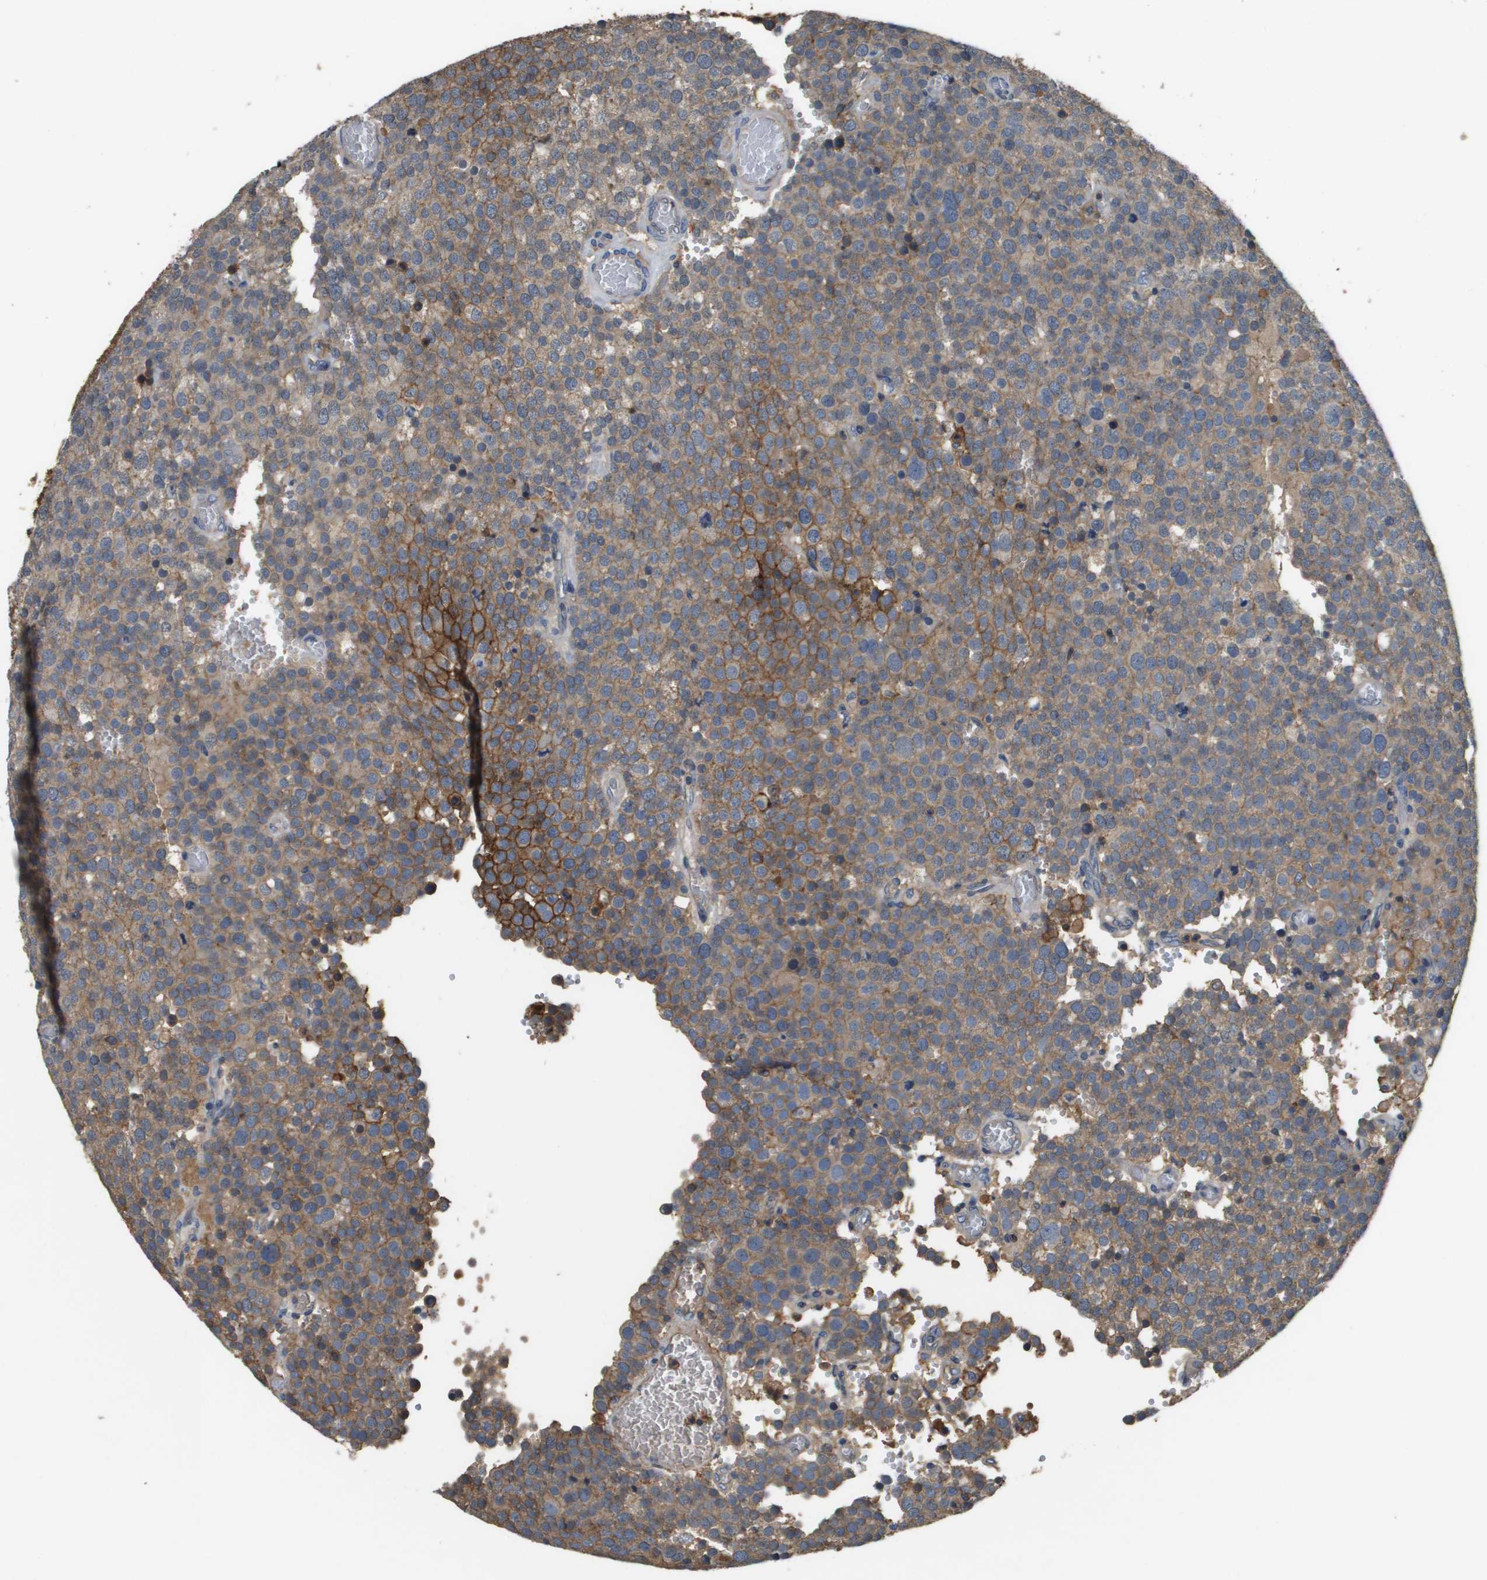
{"staining": {"intensity": "moderate", "quantity": ">75%", "location": "cytoplasmic/membranous"}, "tissue": "testis cancer", "cell_type": "Tumor cells", "image_type": "cancer", "snomed": [{"axis": "morphology", "description": "Normal tissue, NOS"}, {"axis": "morphology", "description": "Seminoma, NOS"}, {"axis": "topography", "description": "Testis"}], "caption": "Immunohistochemical staining of human testis cancer (seminoma) exhibits moderate cytoplasmic/membranous protein positivity in about >75% of tumor cells. (DAB (3,3'-diaminobenzidine) = brown stain, brightfield microscopy at high magnification).", "gene": "SLC16A3", "patient": {"sex": "male", "age": 71}}